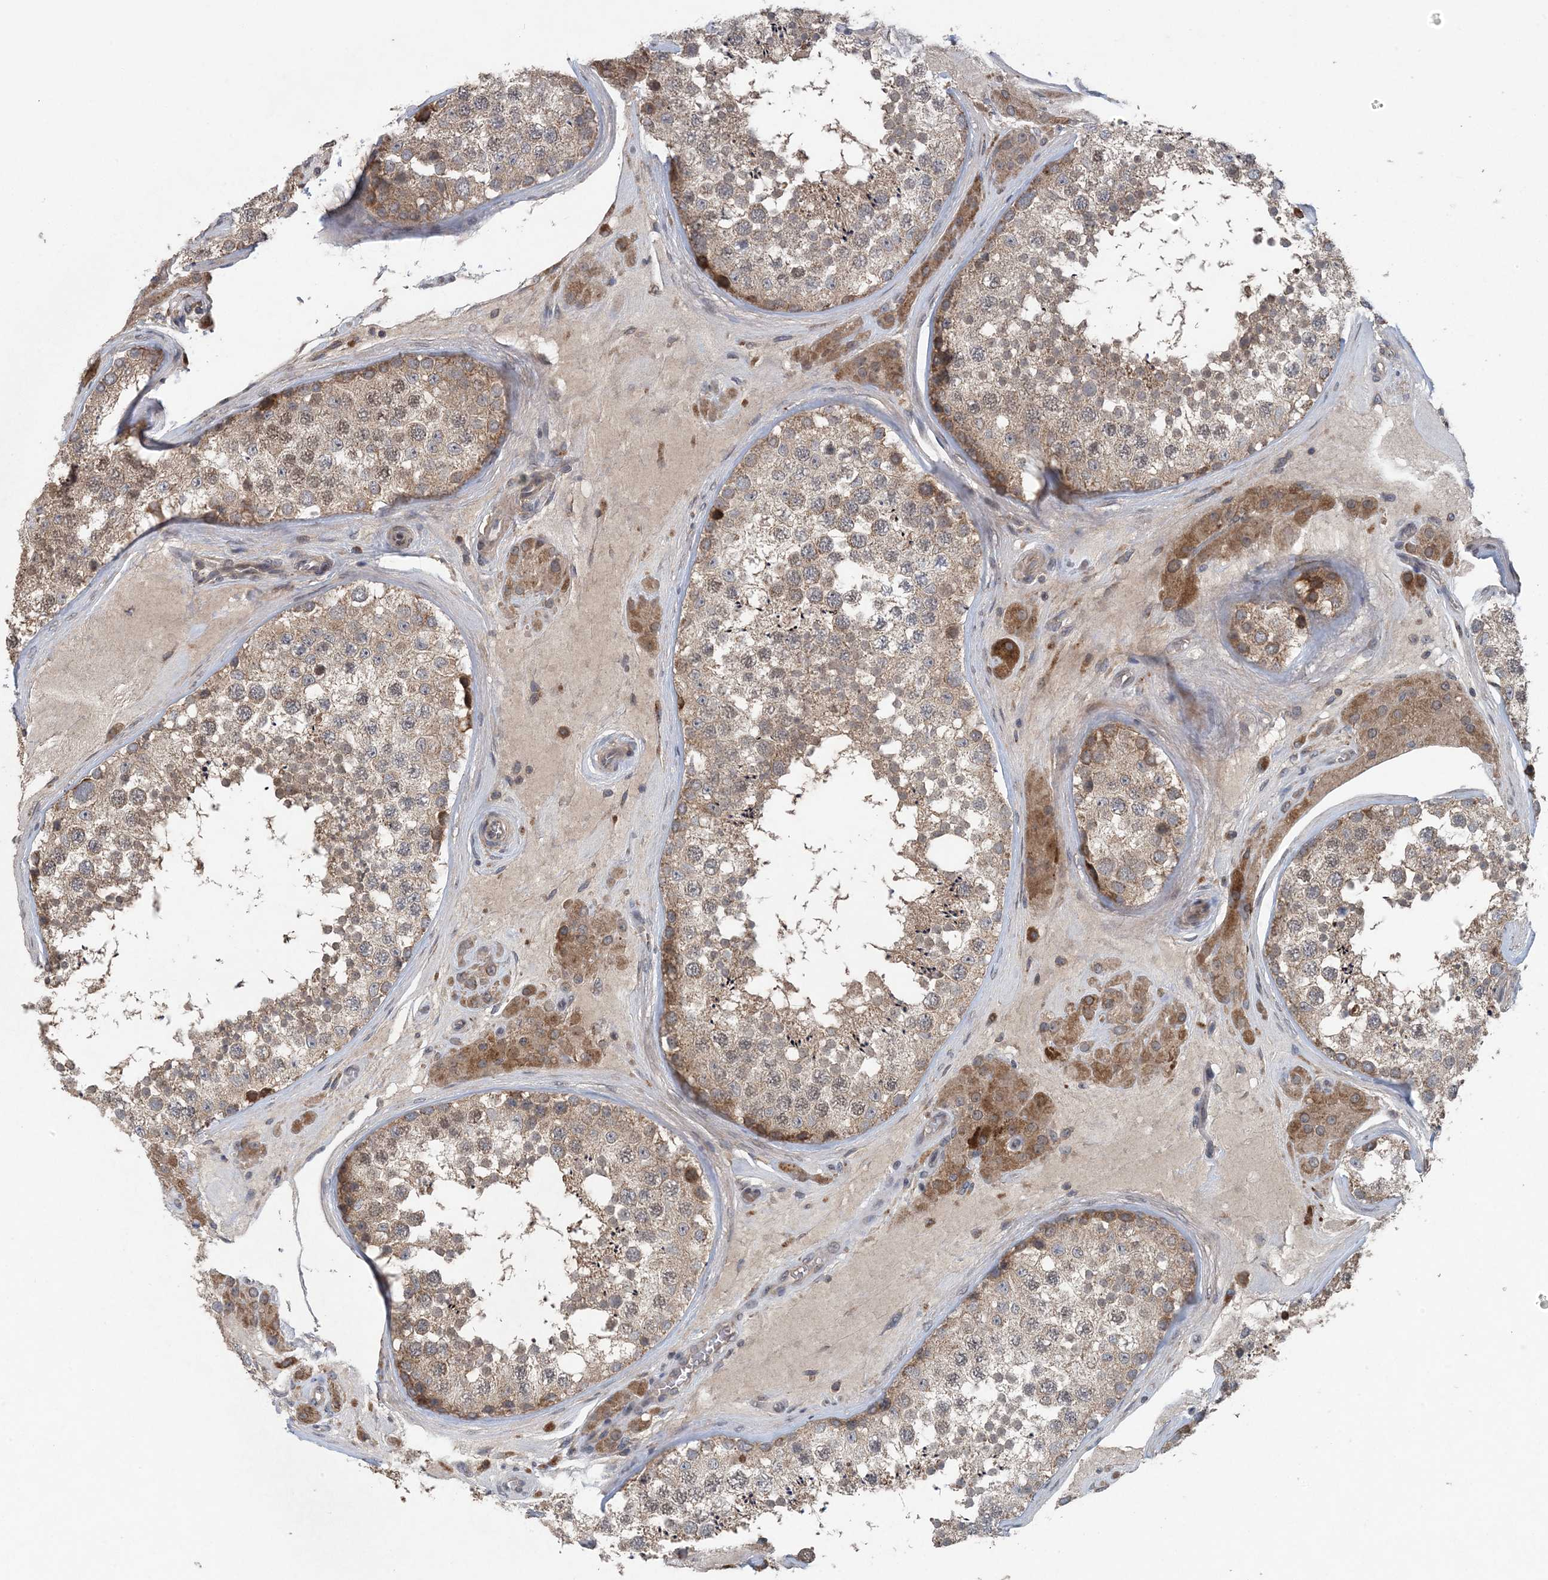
{"staining": {"intensity": "weak", "quantity": ">75%", "location": "cytoplasmic/membranous"}, "tissue": "testis", "cell_type": "Cells in seminiferous ducts", "image_type": "normal", "snomed": [{"axis": "morphology", "description": "Normal tissue, NOS"}, {"axis": "topography", "description": "Testis"}], "caption": "Protein expression analysis of unremarkable human testis reveals weak cytoplasmic/membranous positivity in approximately >75% of cells in seminiferous ducts. (DAB (3,3'-diaminobenzidine) IHC with brightfield microscopy, high magnification).", "gene": "MYO9B", "patient": {"sex": "male", "age": 46}}